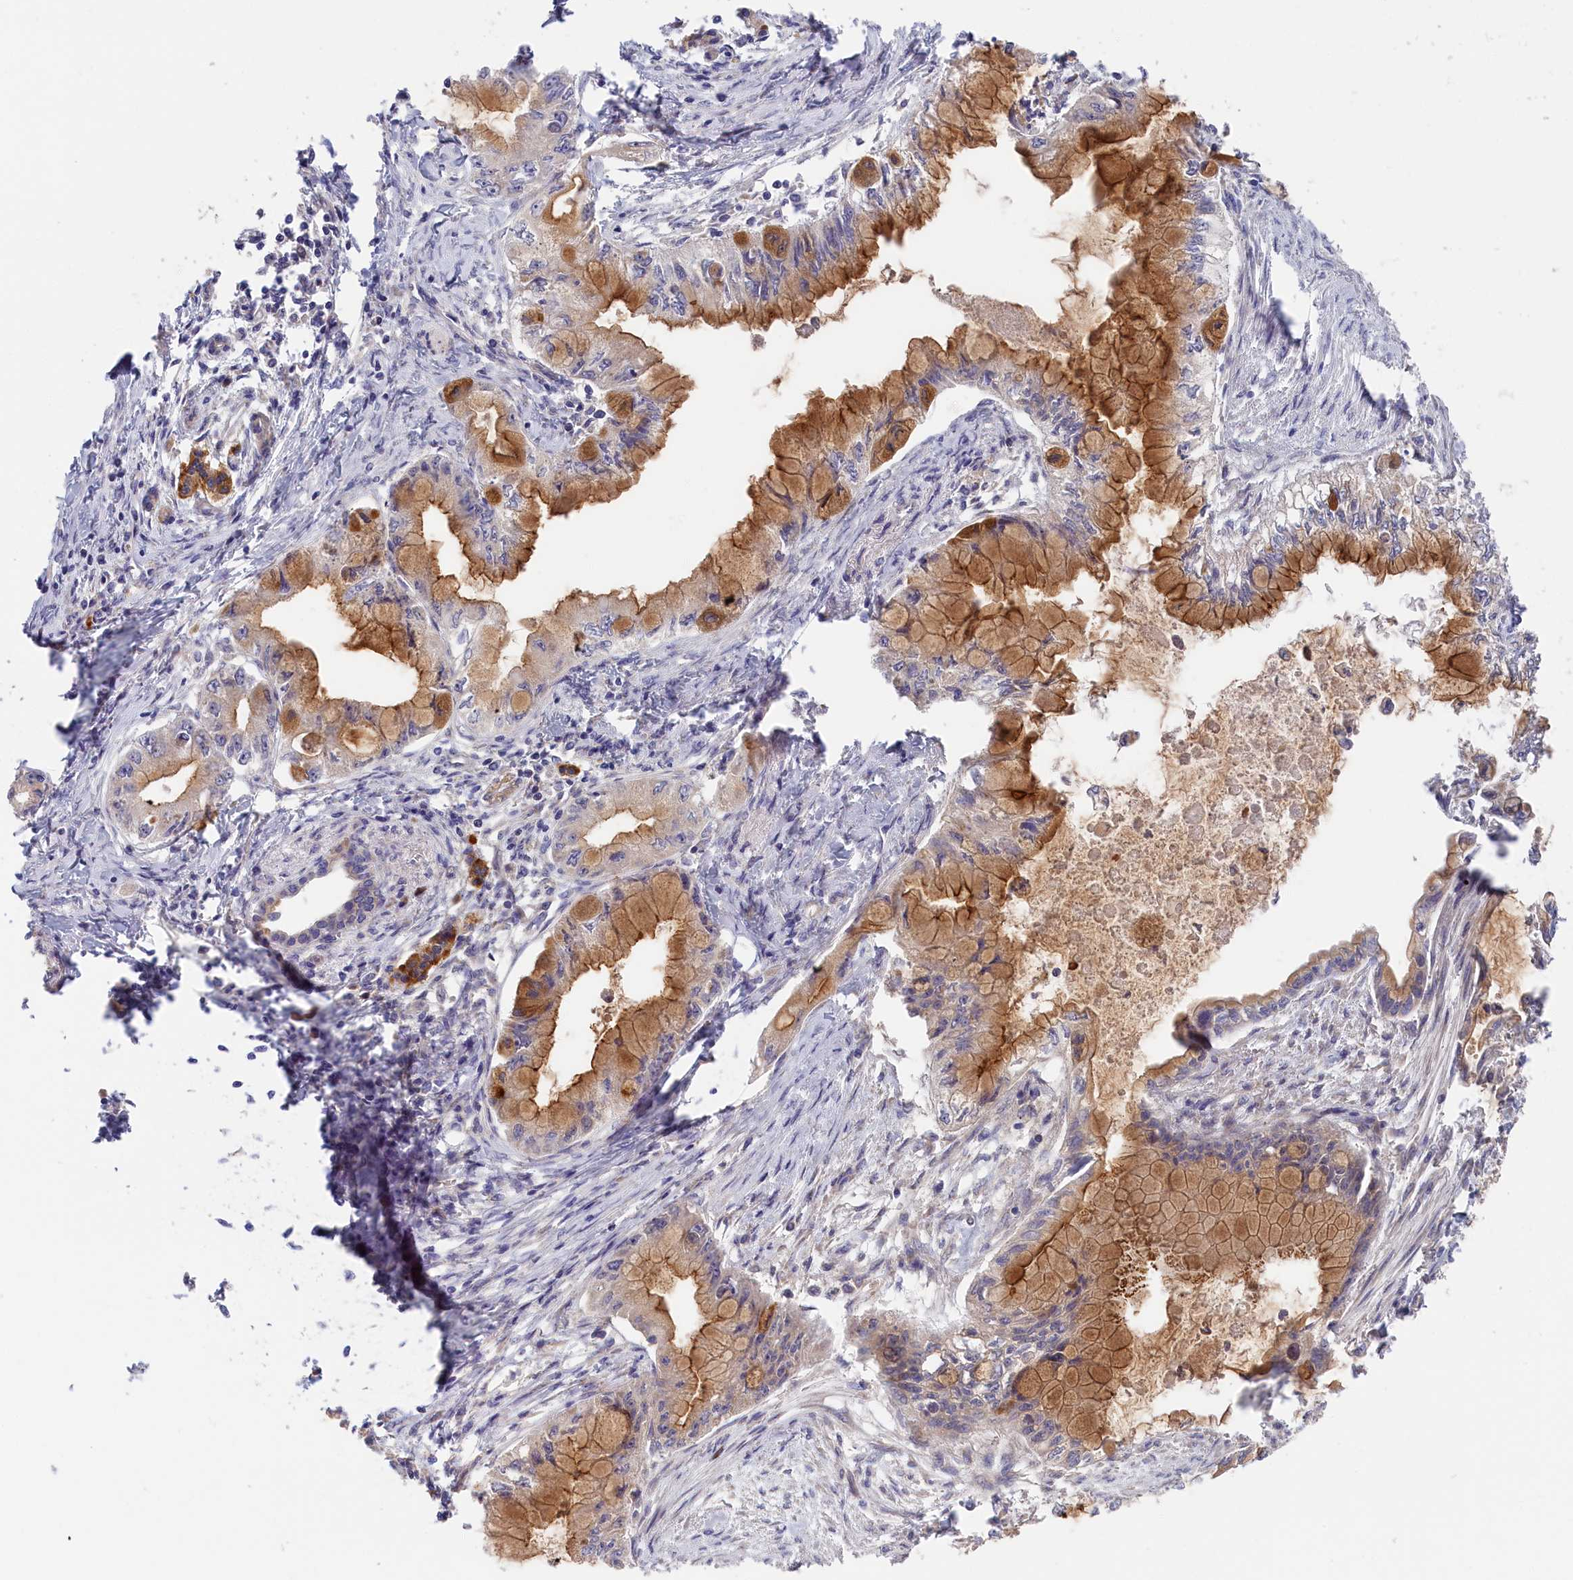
{"staining": {"intensity": "moderate", "quantity": "25%-75%", "location": "cytoplasmic/membranous"}, "tissue": "pancreatic cancer", "cell_type": "Tumor cells", "image_type": "cancer", "snomed": [{"axis": "morphology", "description": "Adenocarcinoma, NOS"}, {"axis": "topography", "description": "Pancreas"}], "caption": "The histopathology image exhibits immunohistochemical staining of pancreatic adenocarcinoma. There is moderate cytoplasmic/membranous positivity is identified in about 25%-75% of tumor cells.", "gene": "CEP44", "patient": {"sex": "male", "age": 48}}